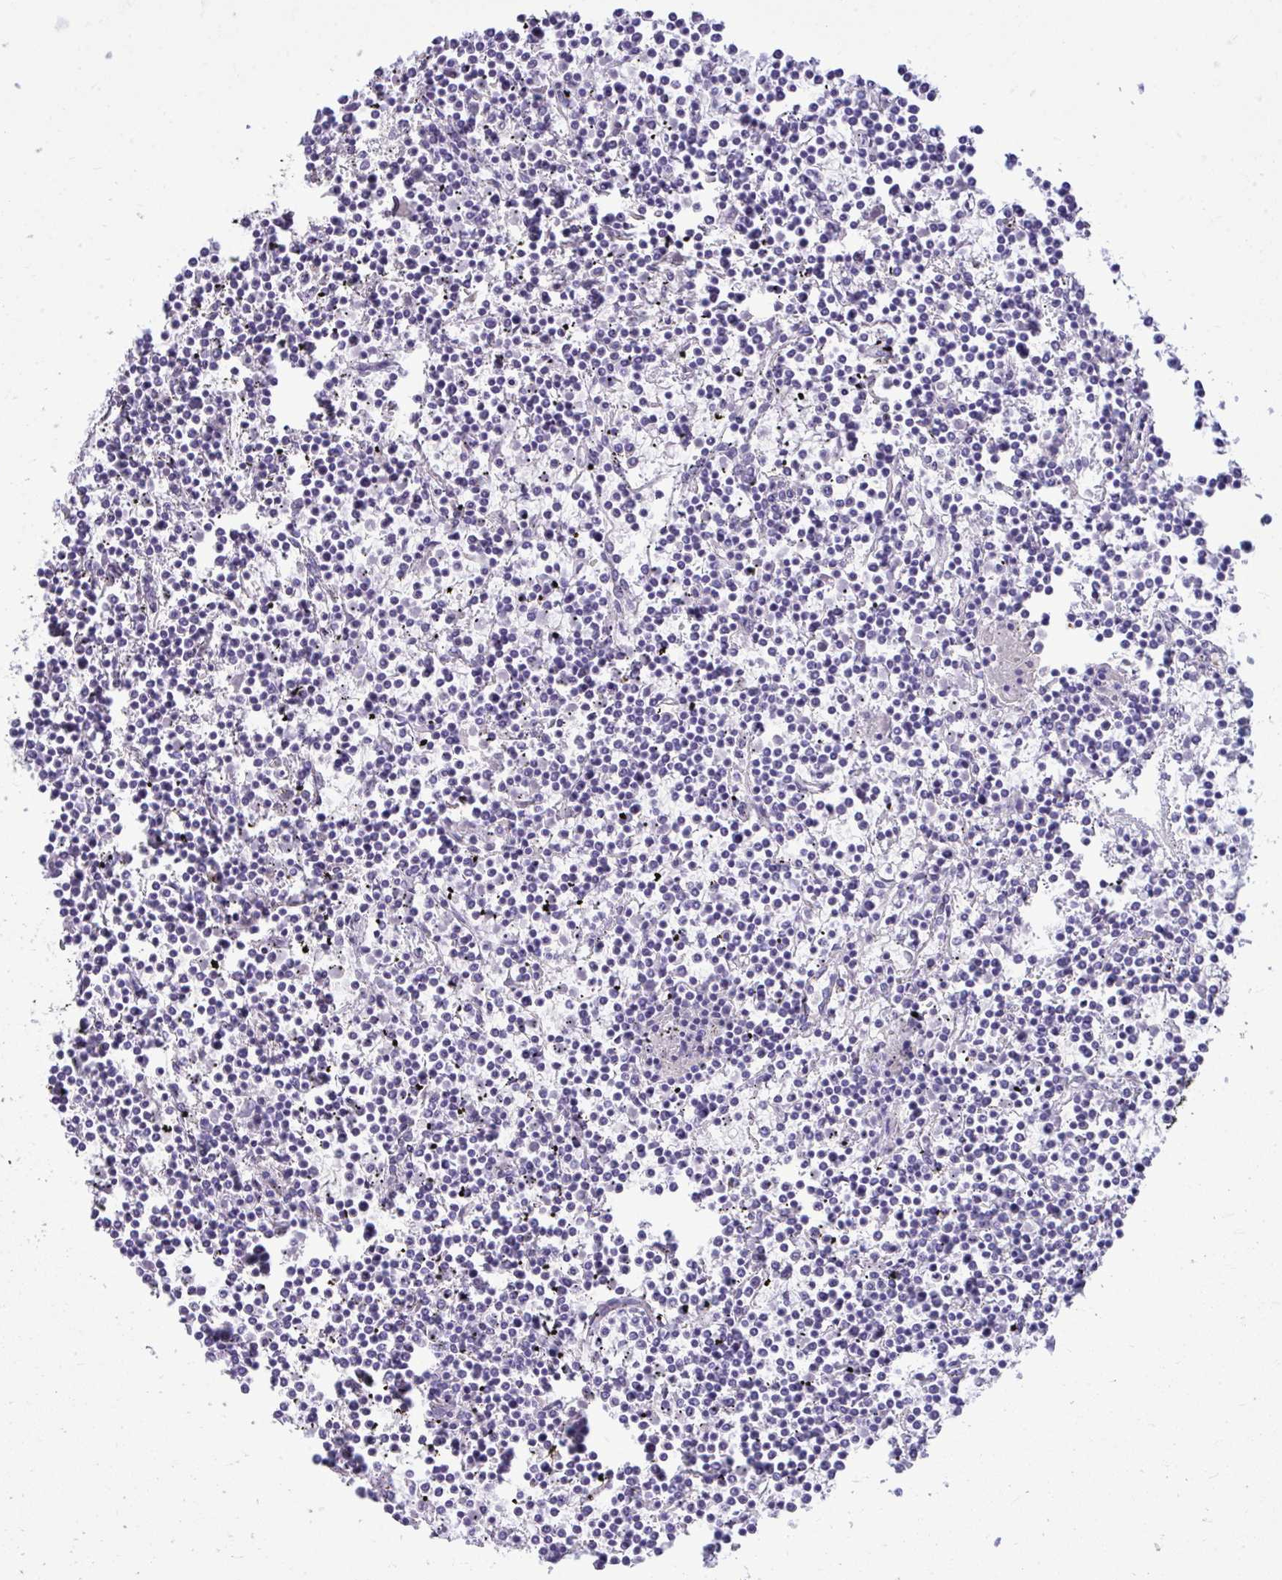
{"staining": {"intensity": "negative", "quantity": "none", "location": "none"}, "tissue": "lymphoma", "cell_type": "Tumor cells", "image_type": "cancer", "snomed": [{"axis": "morphology", "description": "Malignant lymphoma, non-Hodgkin's type, Low grade"}, {"axis": "topography", "description": "Spleen"}], "caption": "IHC image of neoplastic tissue: human lymphoma stained with DAB (3,3'-diaminobenzidine) reveals no significant protein positivity in tumor cells. The staining was performed using DAB (3,3'-diaminobenzidine) to visualize the protein expression in brown, while the nuclei were stained in blue with hematoxylin (Magnification: 20x).", "gene": "PIGZ", "patient": {"sex": "female", "age": 19}}